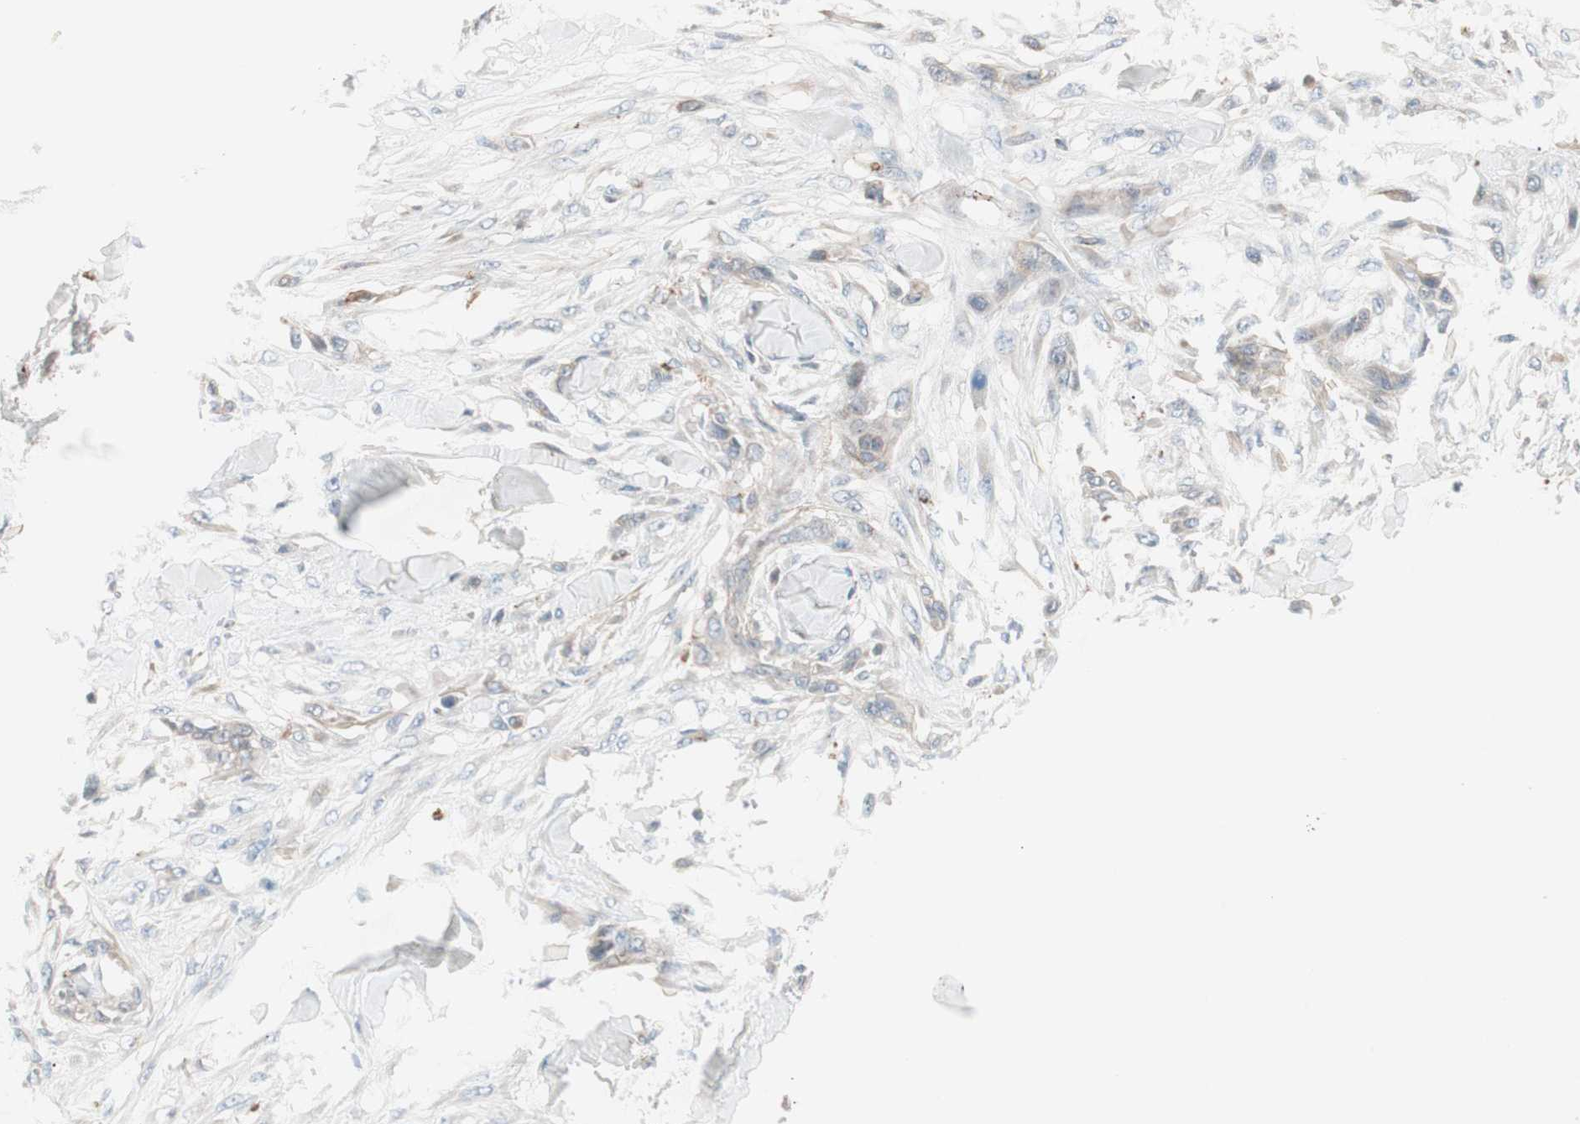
{"staining": {"intensity": "negative", "quantity": "none", "location": "none"}, "tissue": "skin cancer", "cell_type": "Tumor cells", "image_type": "cancer", "snomed": [{"axis": "morphology", "description": "Squamous cell carcinoma, NOS"}, {"axis": "topography", "description": "Skin"}], "caption": "An immunohistochemistry (IHC) histopathology image of skin squamous cell carcinoma is shown. There is no staining in tumor cells of skin squamous cell carcinoma. (DAB IHC with hematoxylin counter stain).", "gene": "FGFR4", "patient": {"sex": "female", "age": 59}}